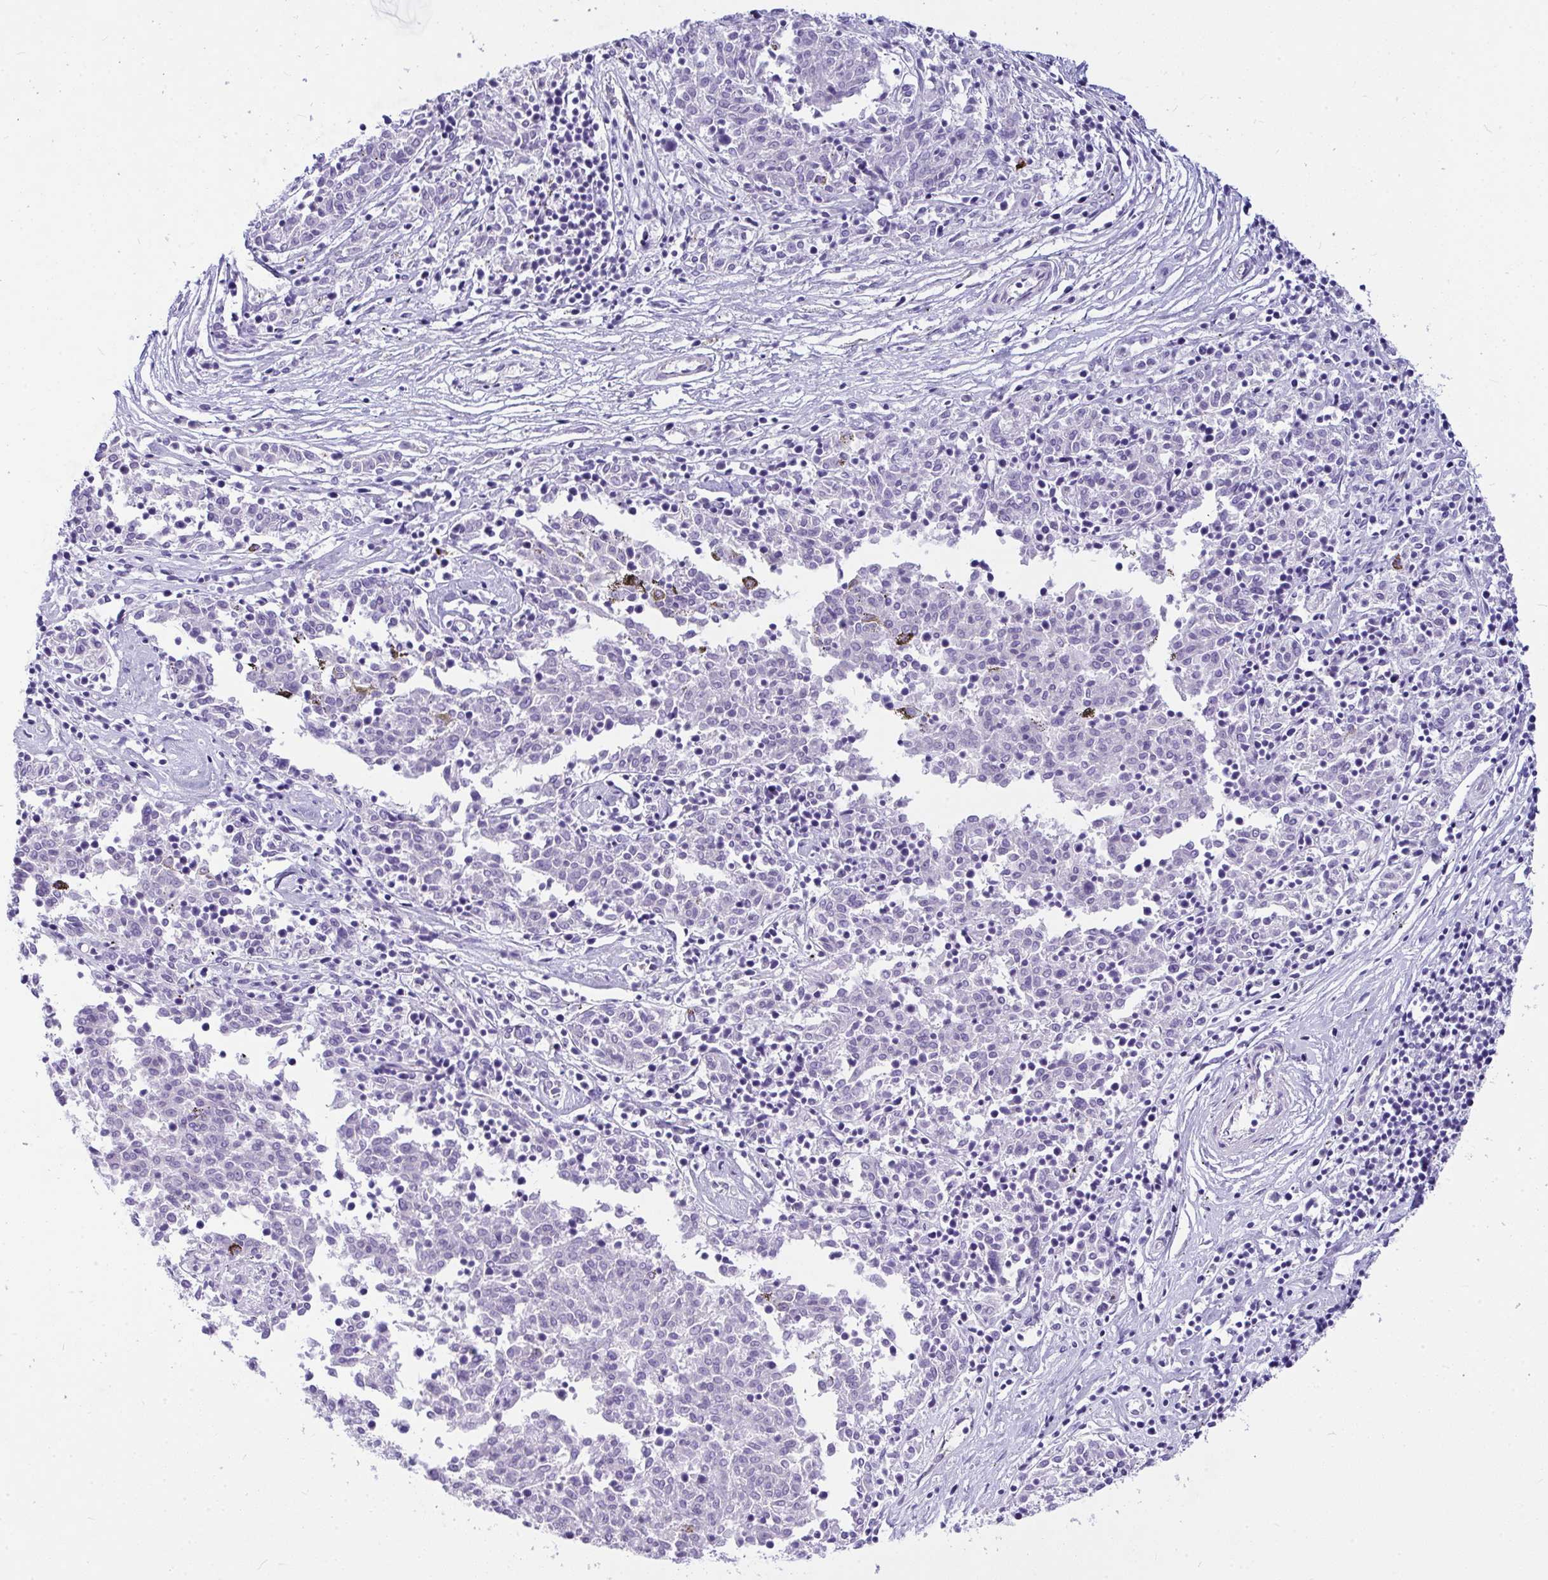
{"staining": {"intensity": "negative", "quantity": "none", "location": "none"}, "tissue": "melanoma", "cell_type": "Tumor cells", "image_type": "cancer", "snomed": [{"axis": "morphology", "description": "Malignant melanoma, NOS"}, {"axis": "topography", "description": "Skin"}], "caption": "IHC micrograph of malignant melanoma stained for a protein (brown), which displays no positivity in tumor cells.", "gene": "NFXL1", "patient": {"sex": "female", "age": 72}}